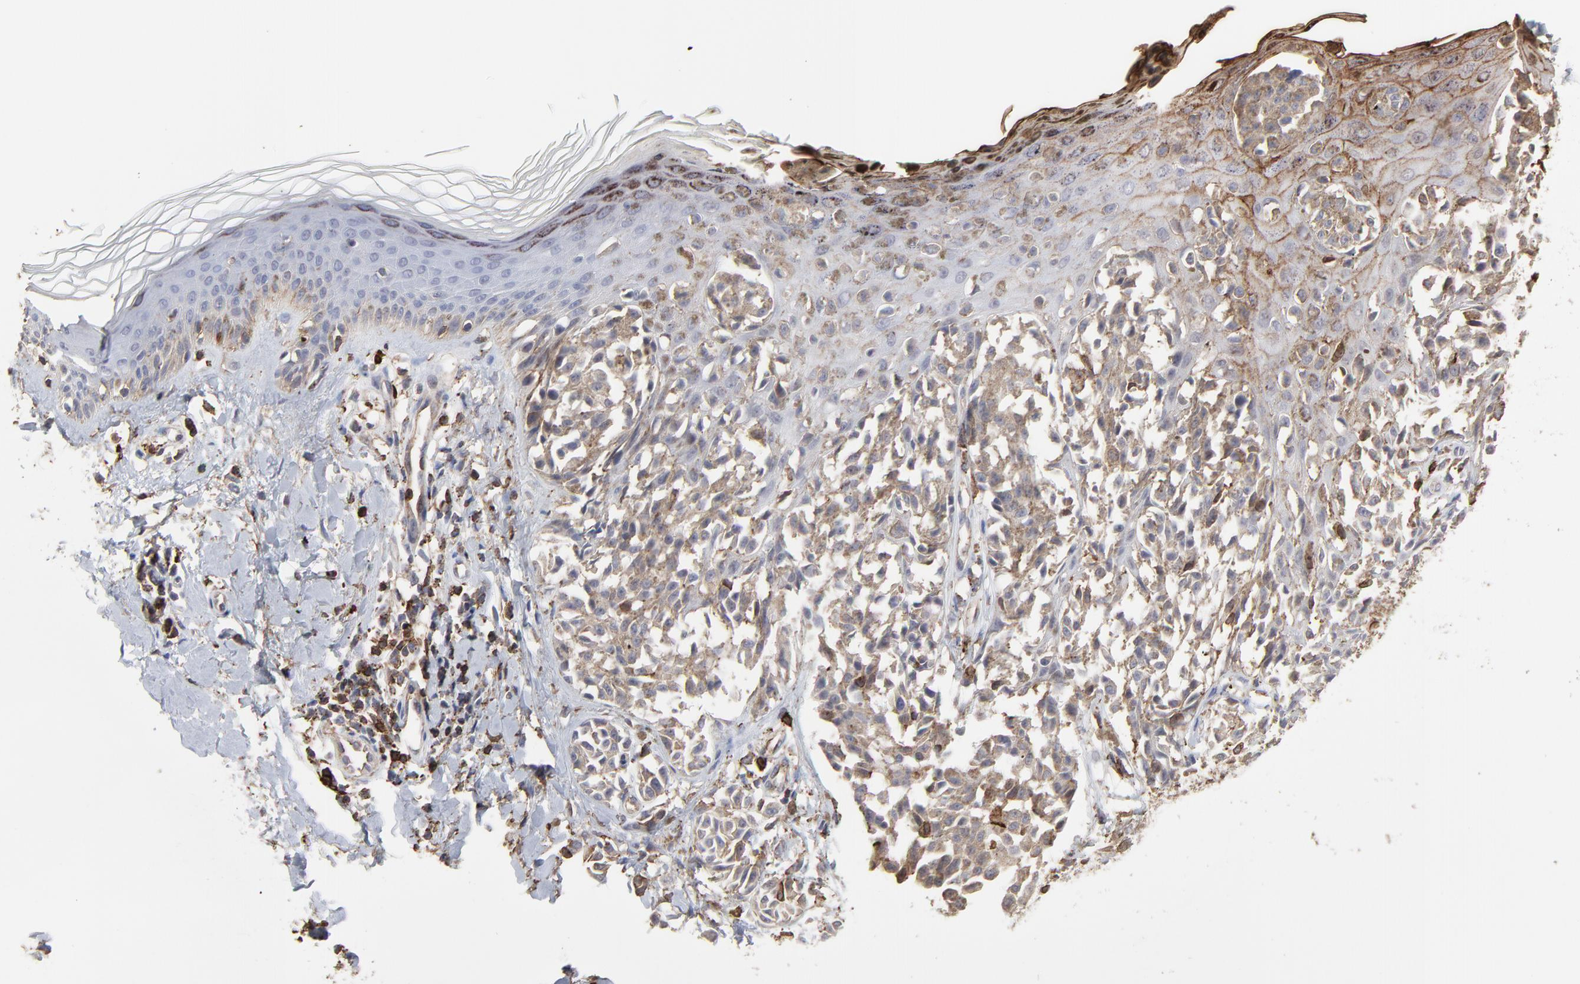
{"staining": {"intensity": "moderate", "quantity": ">75%", "location": "cytoplasmic/membranous"}, "tissue": "melanoma", "cell_type": "Tumor cells", "image_type": "cancer", "snomed": [{"axis": "morphology", "description": "Malignant melanoma, NOS"}, {"axis": "topography", "description": "Skin"}], "caption": "Human malignant melanoma stained with a protein marker displays moderate staining in tumor cells.", "gene": "SLC6A14", "patient": {"sex": "female", "age": 38}}